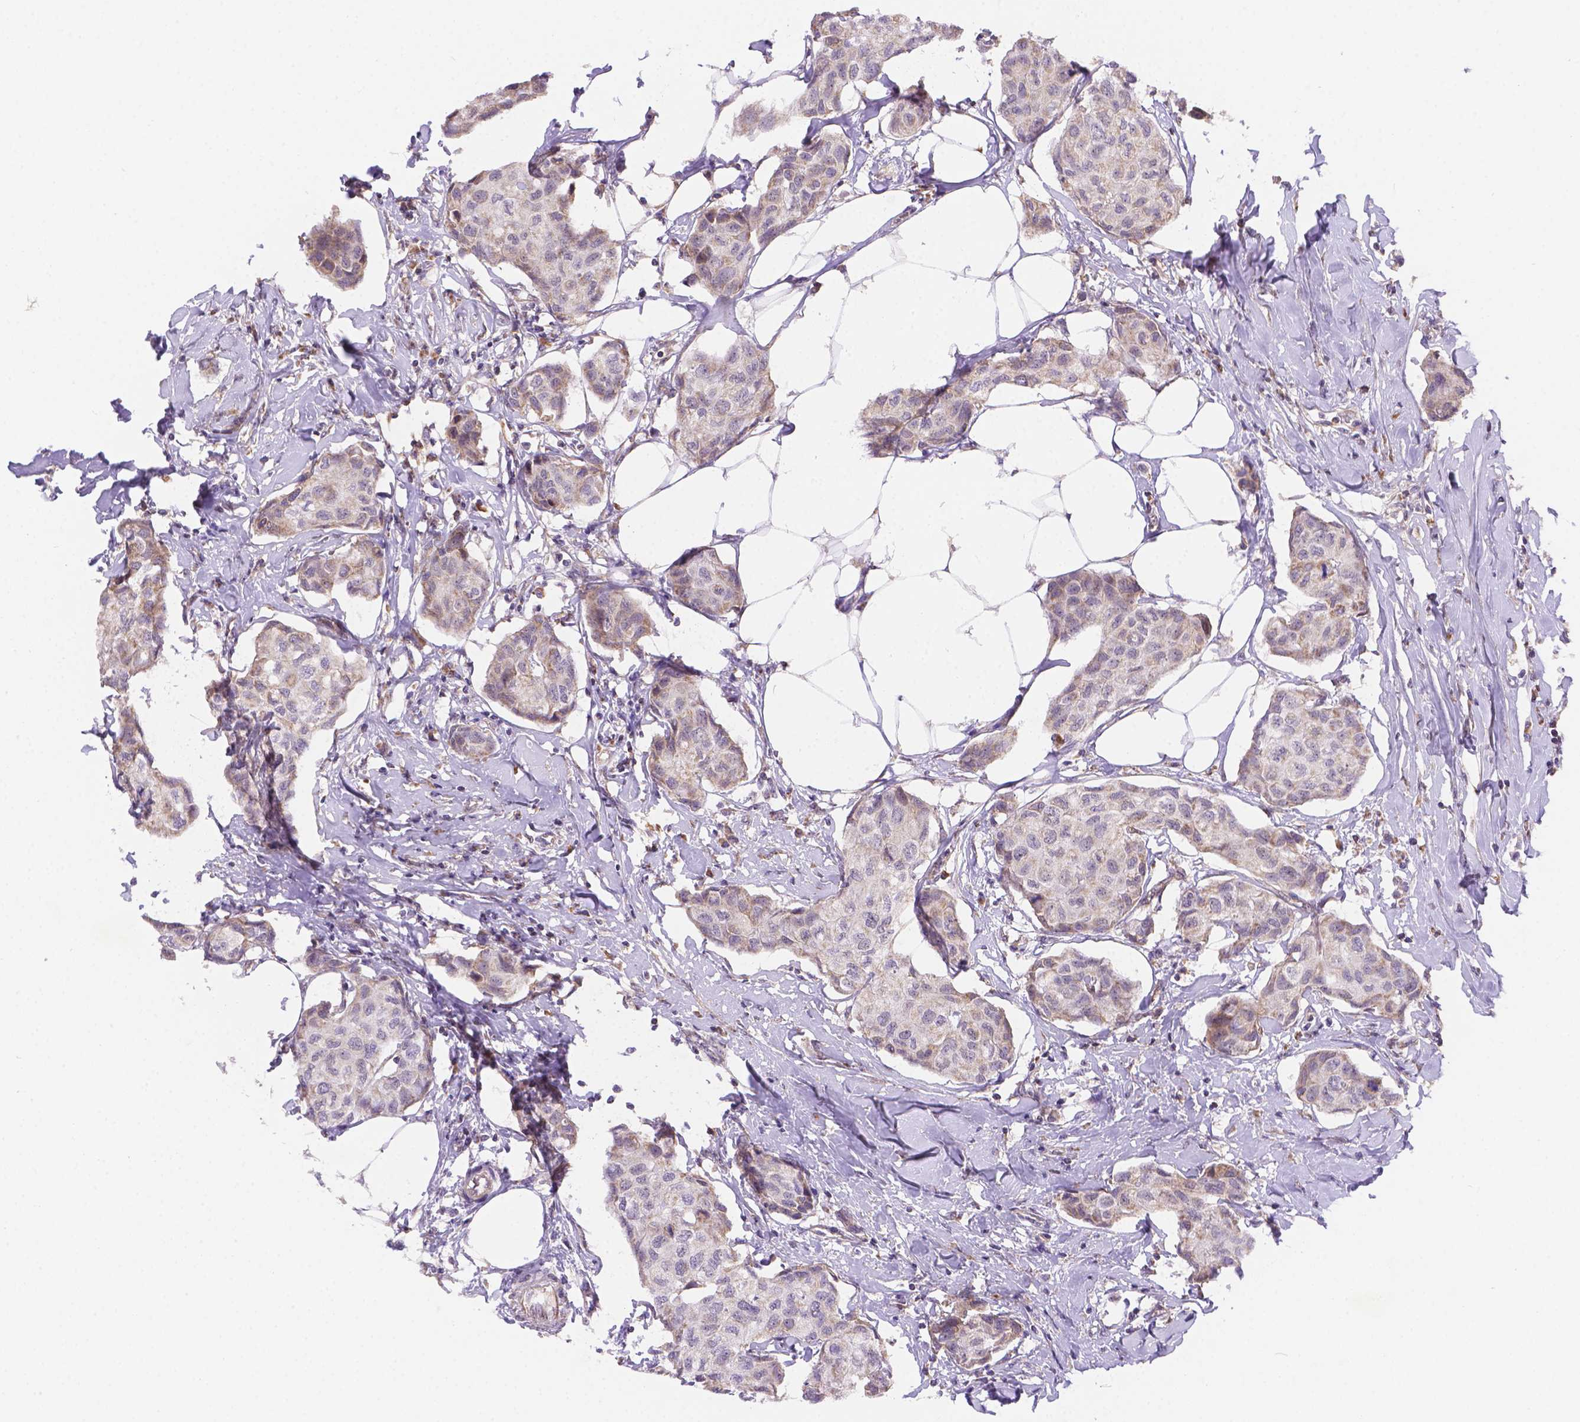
{"staining": {"intensity": "weak", "quantity": "25%-75%", "location": "cytoplasmic/membranous"}, "tissue": "breast cancer", "cell_type": "Tumor cells", "image_type": "cancer", "snomed": [{"axis": "morphology", "description": "Duct carcinoma"}, {"axis": "topography", "description": "Breast"}], "caption": "Human breast cancer stained with a protein marker displays weak staining in tumor cells.", "gene": "CYYR1", "patient": {"sex": "female", "age": 80}}